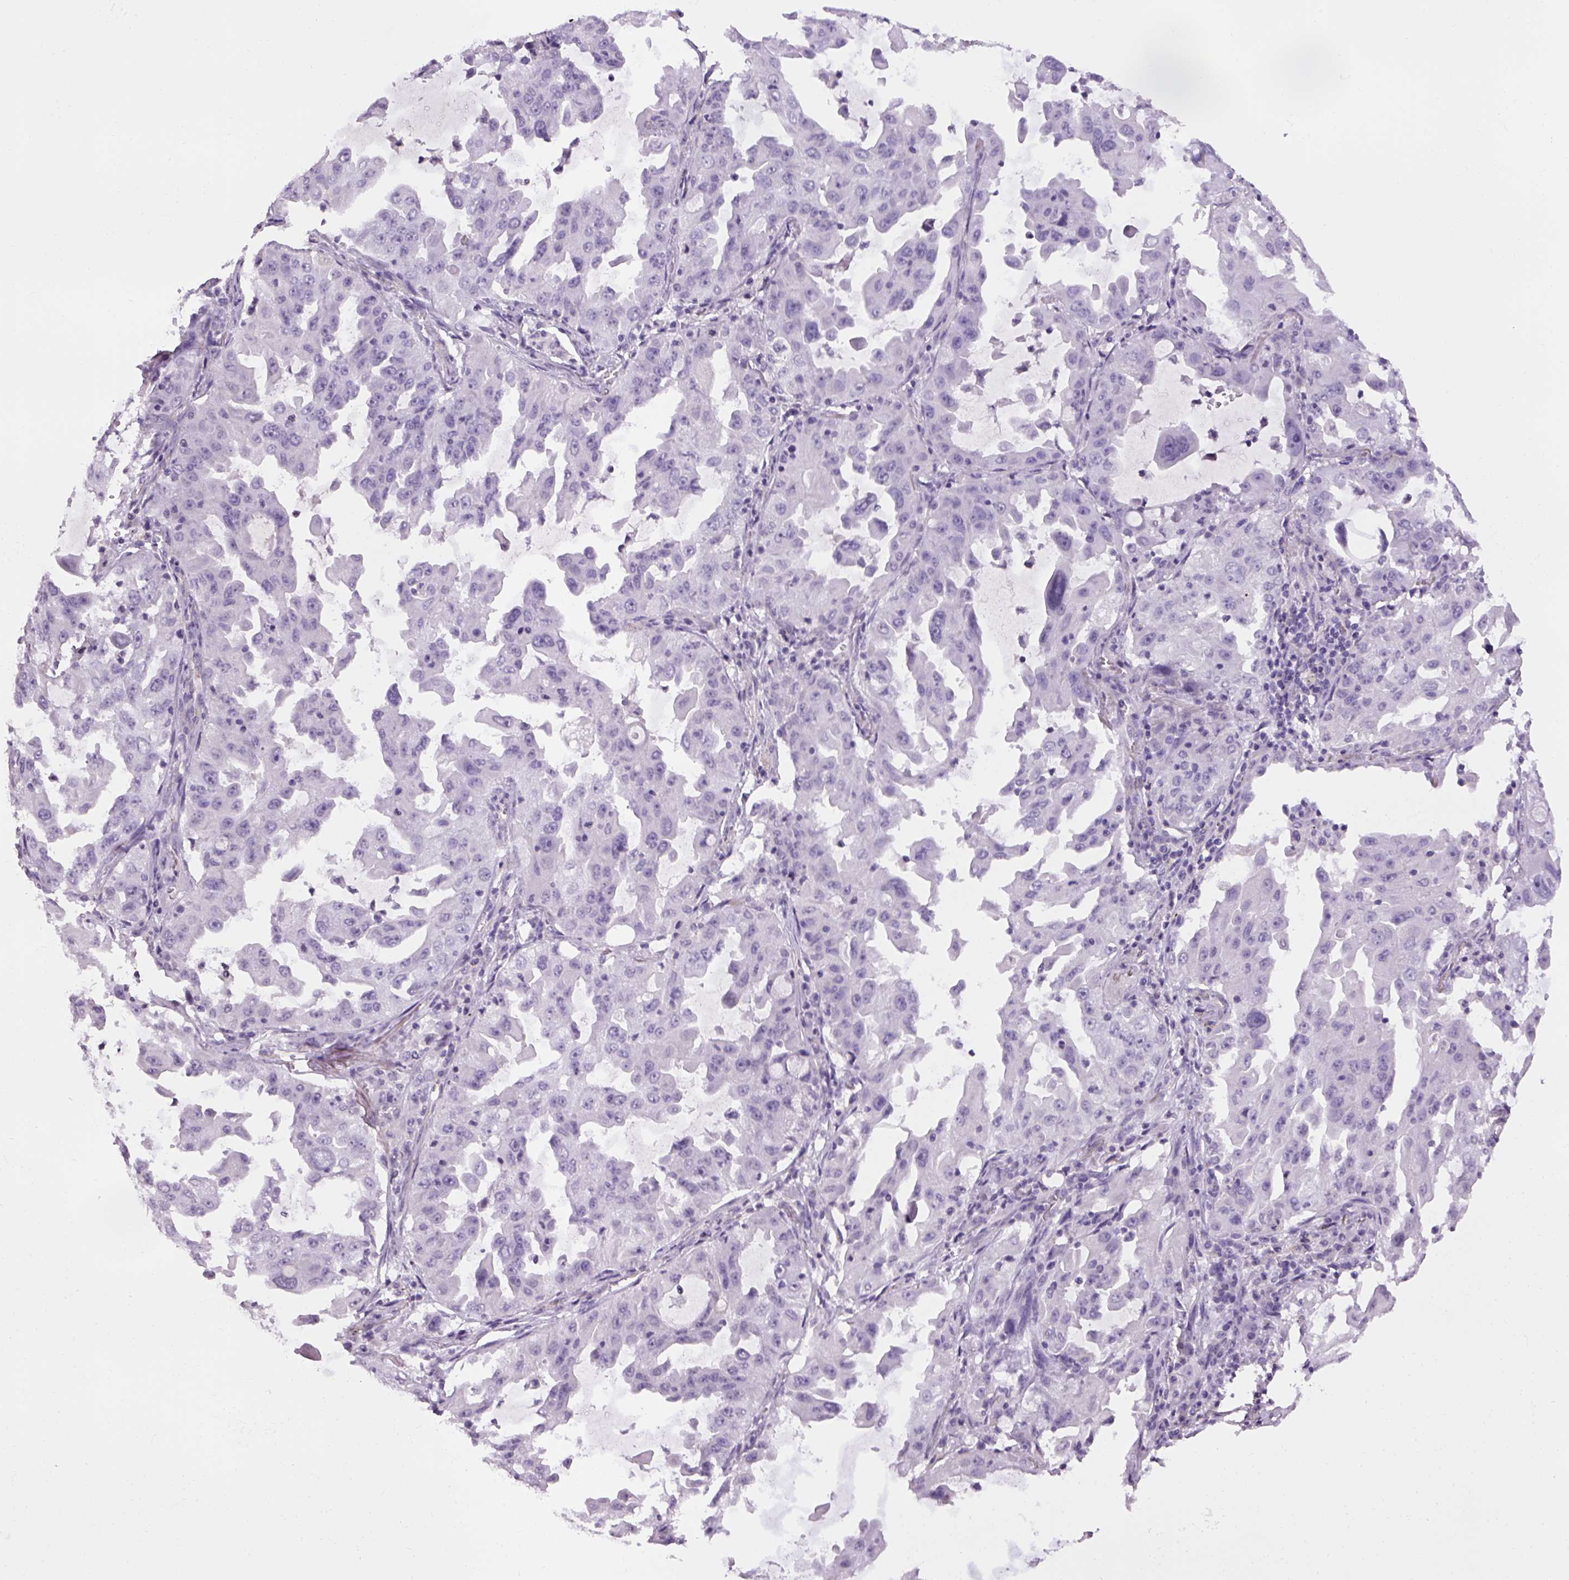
{"staining": {"intensity": "negative", "quantity": "none", "location": "none"}, "tissue": "lung cancer", "cell_type": "Tumor cells", "image_type": "cancer", "snomed": [{"axis": "morphology", "description": "Adenocarcinoma, NOS"}, {"axis": "topography", "description": "Lung"}], "caption": "Protein analysis of lung cancer (adenocarcinoma) reveals no significant positivity in tumor cells.", "gene": "PRRT1", "patient": {"sex": "female", "age": 61}}